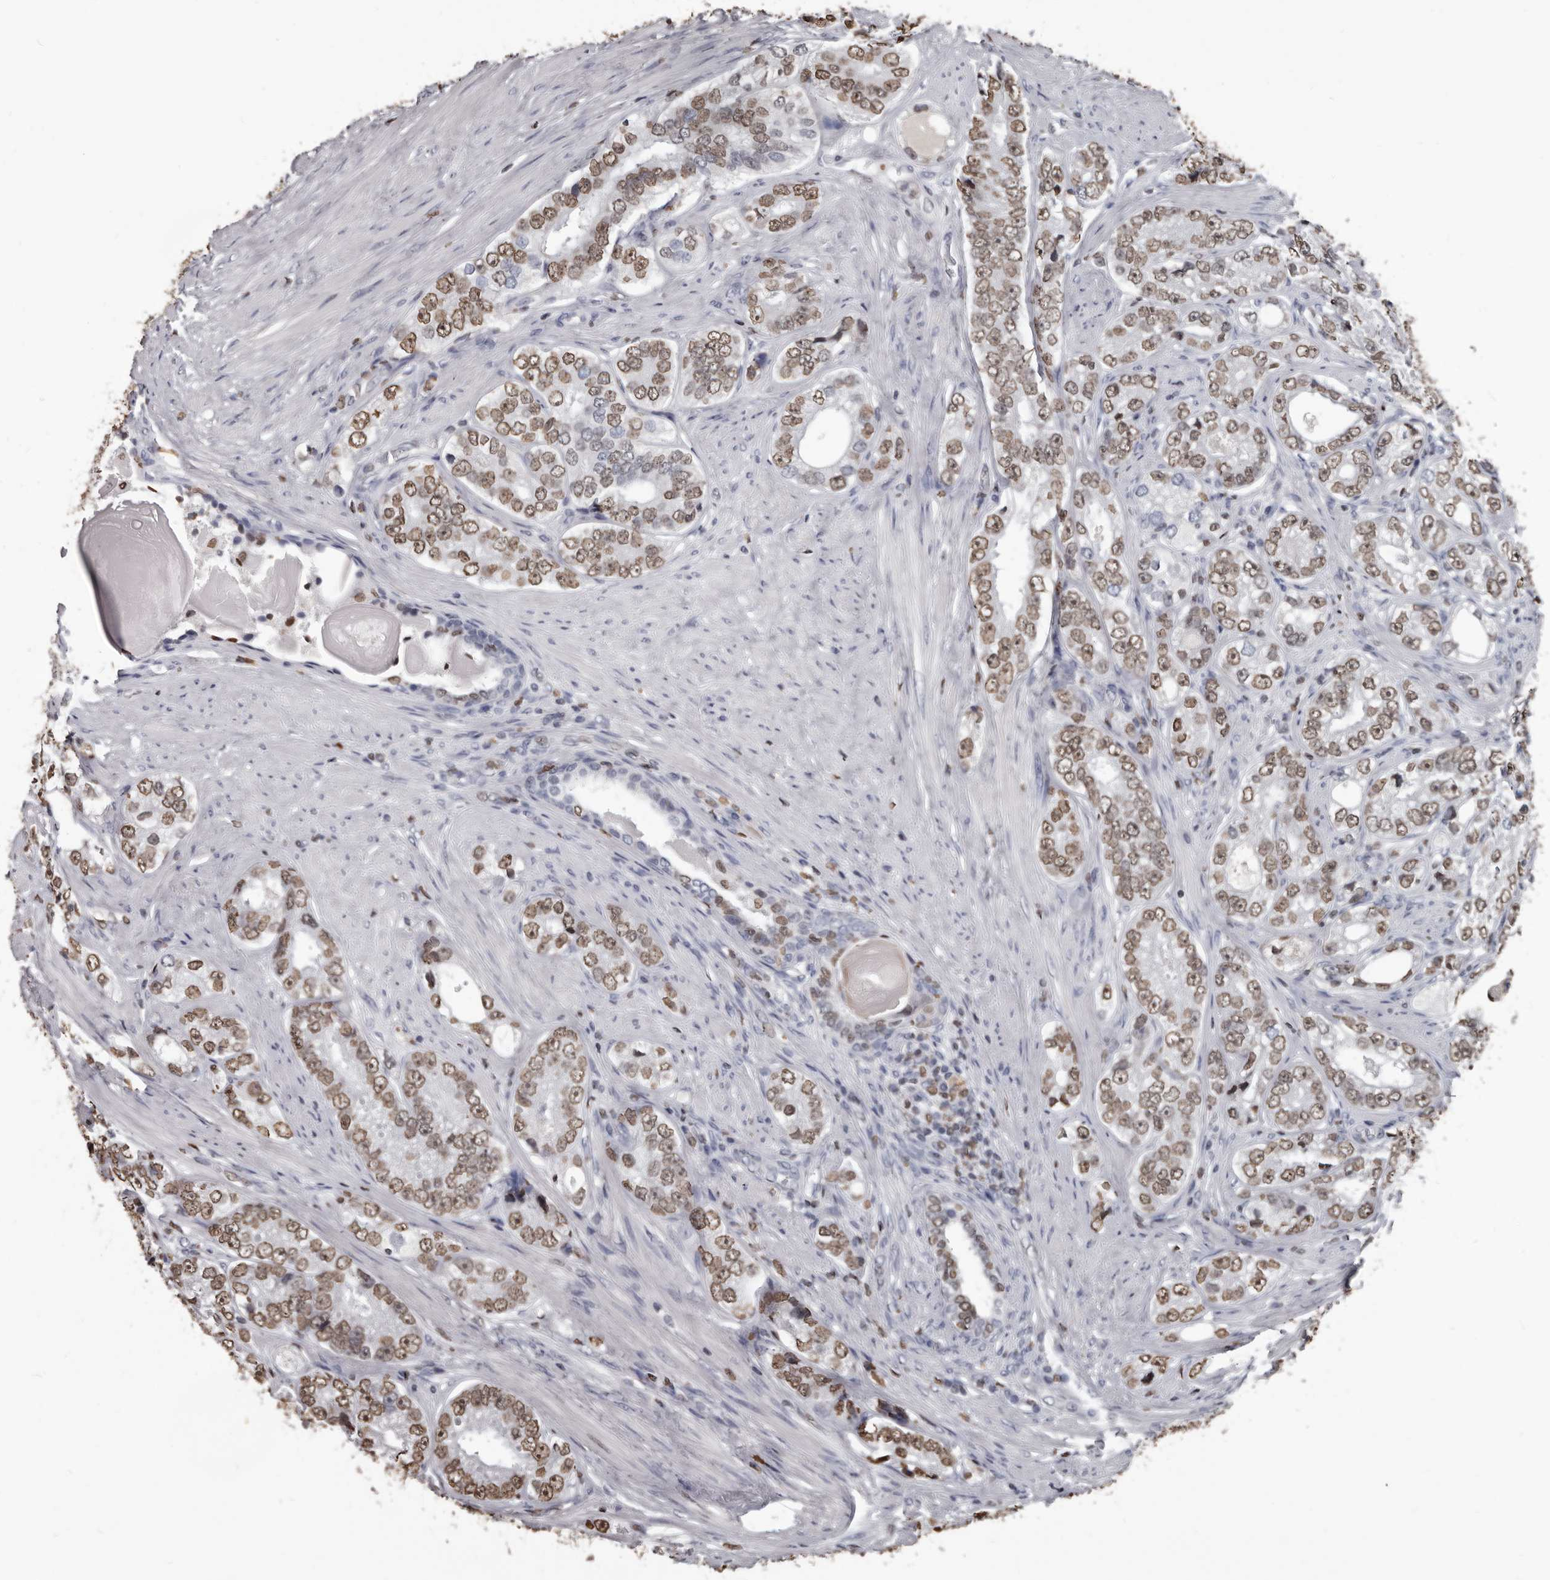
{"staining": {"intensity": "moderate", "quantity": ">75%", "location": "nuclear"}, "tissue": "prostate cancer", "cell_type": "Tumor cells", "image_type": "cancer", "snomed": [{"axis": "morphology", "description": "Adenocarcinoma, High grade"}, {"axis": "topography", "description": "Prostate"}], "caption": "Prostate cancer (high-grade adenocarcinoma) stained for a protein (brown) shows moderate nuclear positive positivity in about >75% of tumor cells.", "gene": "AHR", "patient": {"sex": "male", "age": 56}}